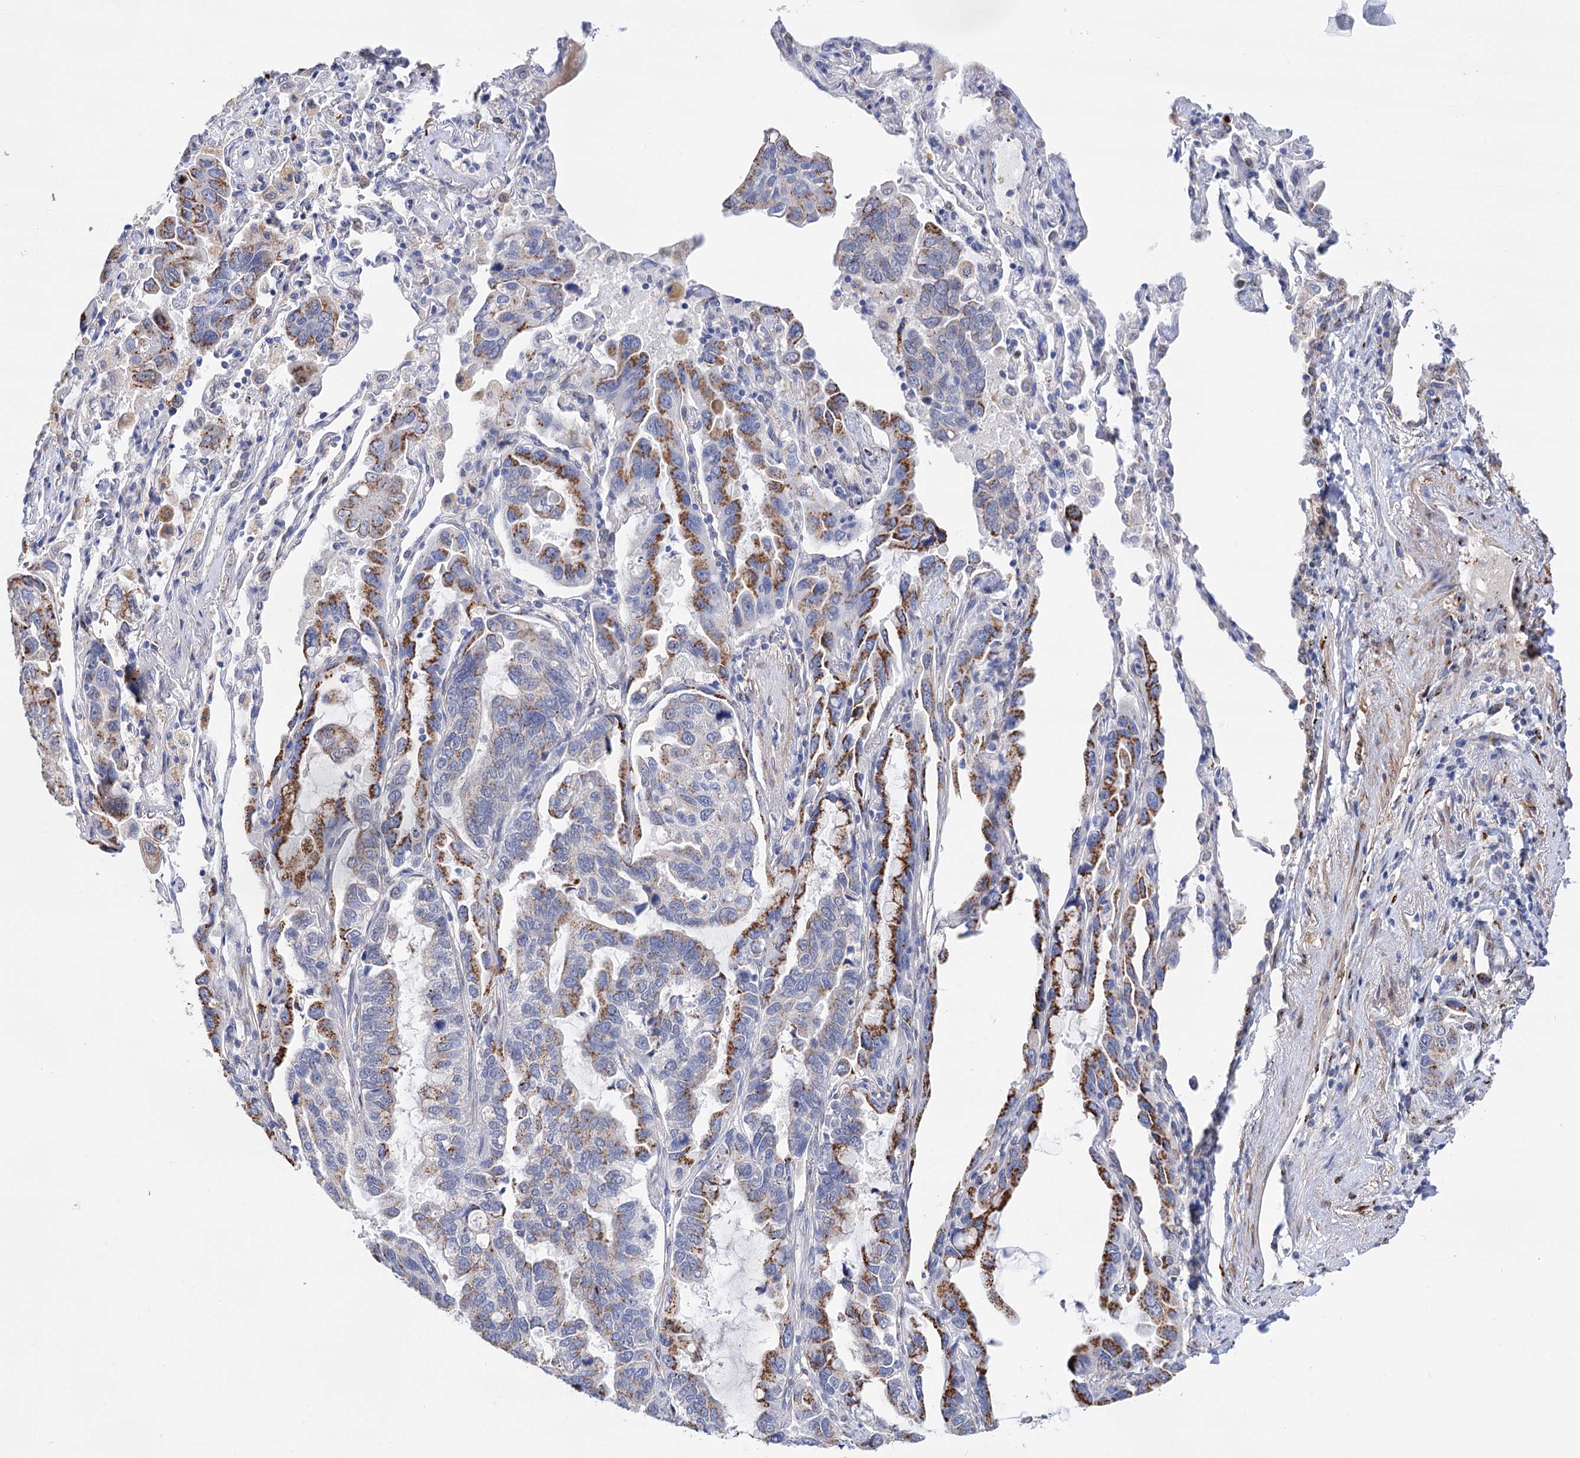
{"staining": {"intensity": "strong", "quantity": "25%-75%", "location": "cytoplasmic/membranous"}, "tissue": "lung cancer", "cell_type": "Tumor cells", "image_type": "cancer", "snomed": [{"axis": "morphology", "description": "Adenocarcinoma, NOS"}, {"axis": "topography", "description": "Lung"}], "caption": "This image reveals IHC staining of lung cancer (adenocarcinoma), with high strong cytoplasmic/membranous staining in about 25%-75% of tumor cells.", "gene": "C11orf96", "patient": {"sex": "male", "age": 64}}